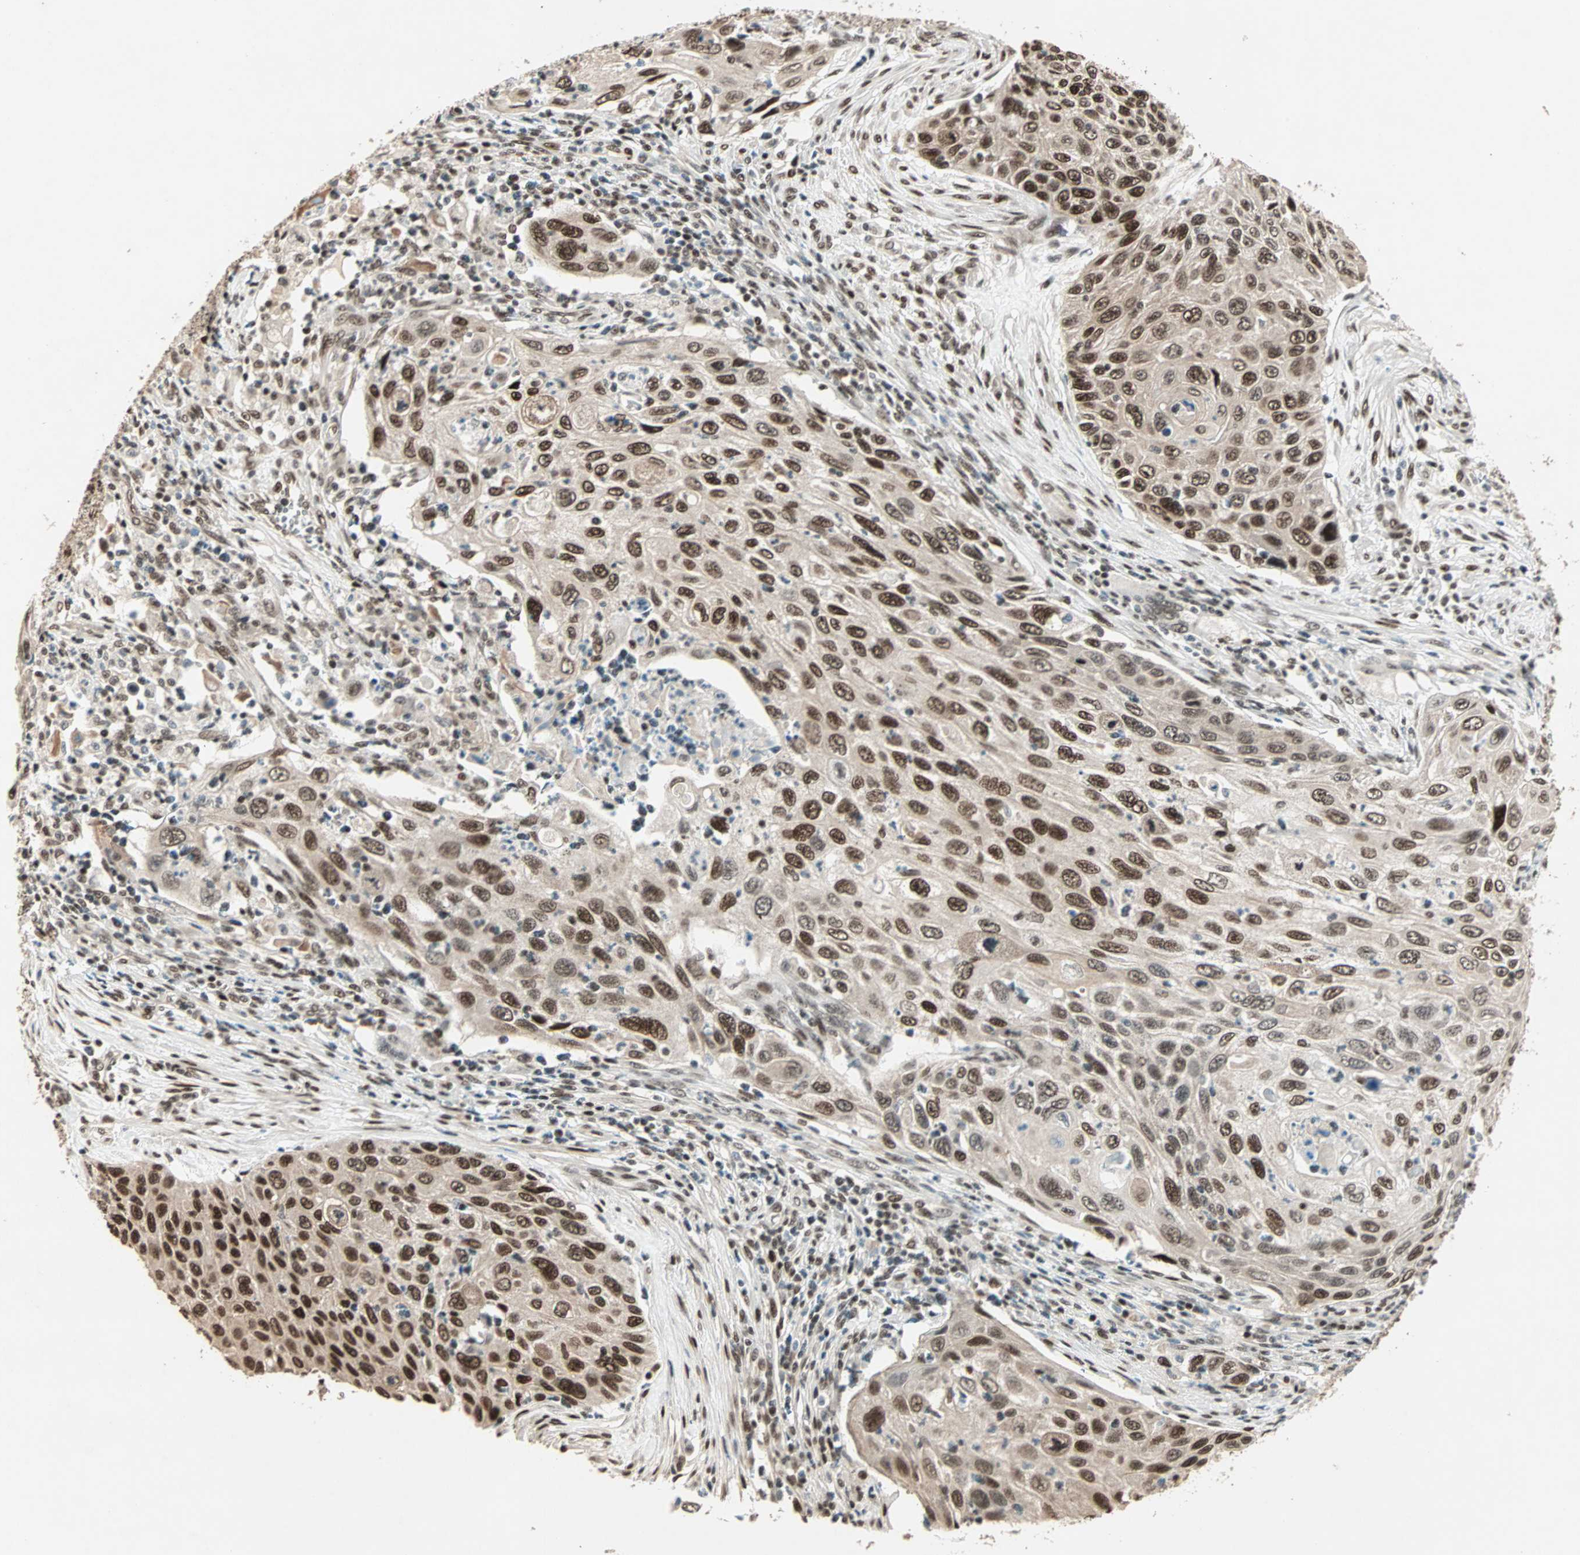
{"staining": {"intensity": "strong", "quantity": ">75%", "location": "nuclear"}, "tissue": "cervical cancer", "cell_type": "Tumor cells", "image_type": "cancer", "snomed": [{"axis": "morphology", "description": "Squamous cell carcinoma, NOS"}, {"axis": "topography", "description": "Cervix"}], "caption": "Tumor cells exhibit high levels of strong nuclear expression in about >75% of cells in human squamous cell carcinoma (cervical).", "gene": "MDC1", "patient": {"sex": "female", "age": 70}}